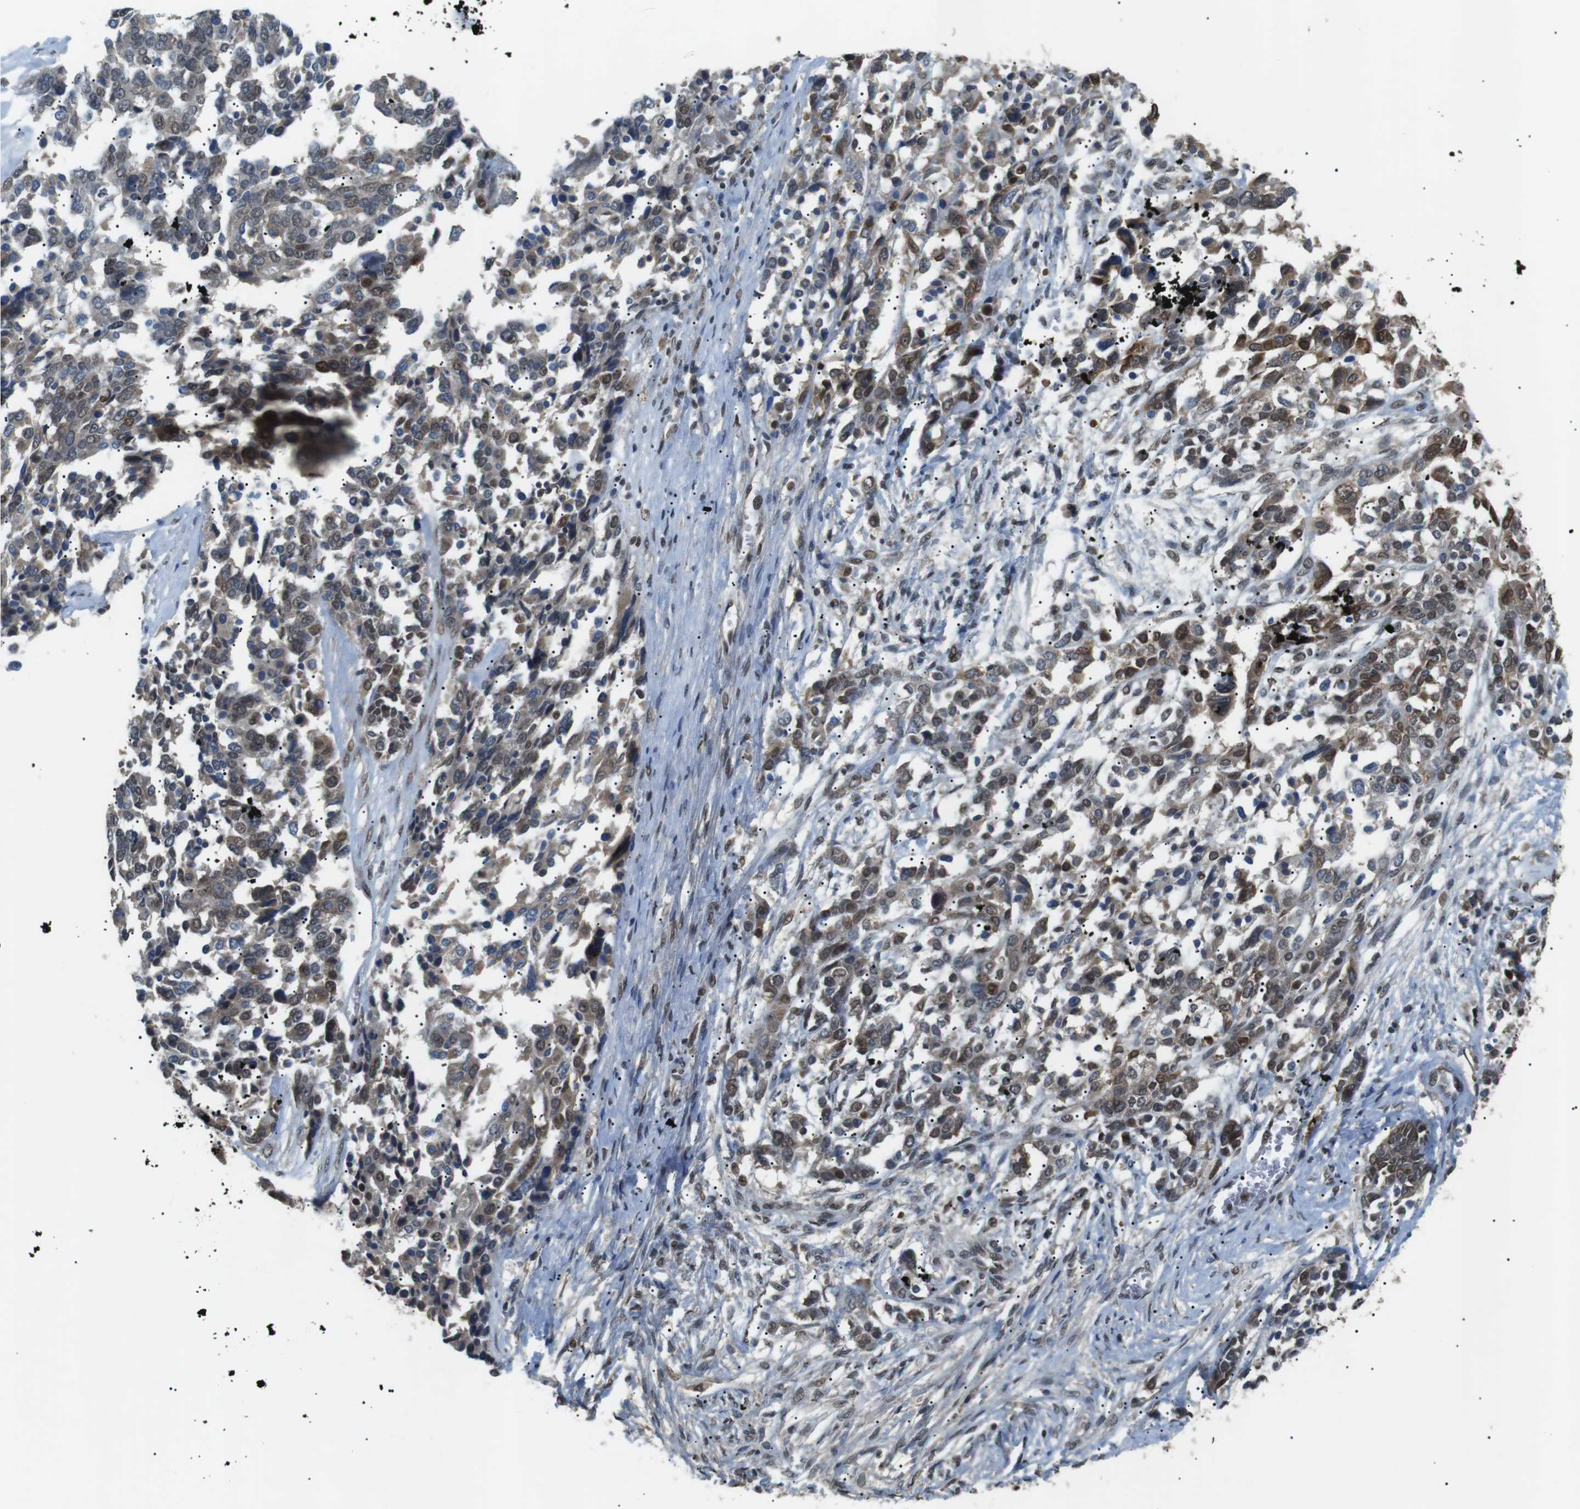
{"staining": {"intensity": "moderate", "quantity": ">75%", "location": "cytoplasmic/membranous,nuclear"}, "tissue": "ovarian cancer", "cell_type": "Tumor cells", "image_type": "cancer", "snomed": [{"axis": "morphology", "description": "Cystadenocarcinoma, serous, NOS"}, {"axis": "topography", "description": "Ovary"}], "caption": "Protein staining by immunohistochemistry (IHC) displays moderate cytoplasmic/membranous and nuclear staining in approximately >75% of tumor cells in ovarian cancer (serous cystadenocarcinoma).", "gene": "ORAI3", "patient": {"sex": "female", "age": 44}}